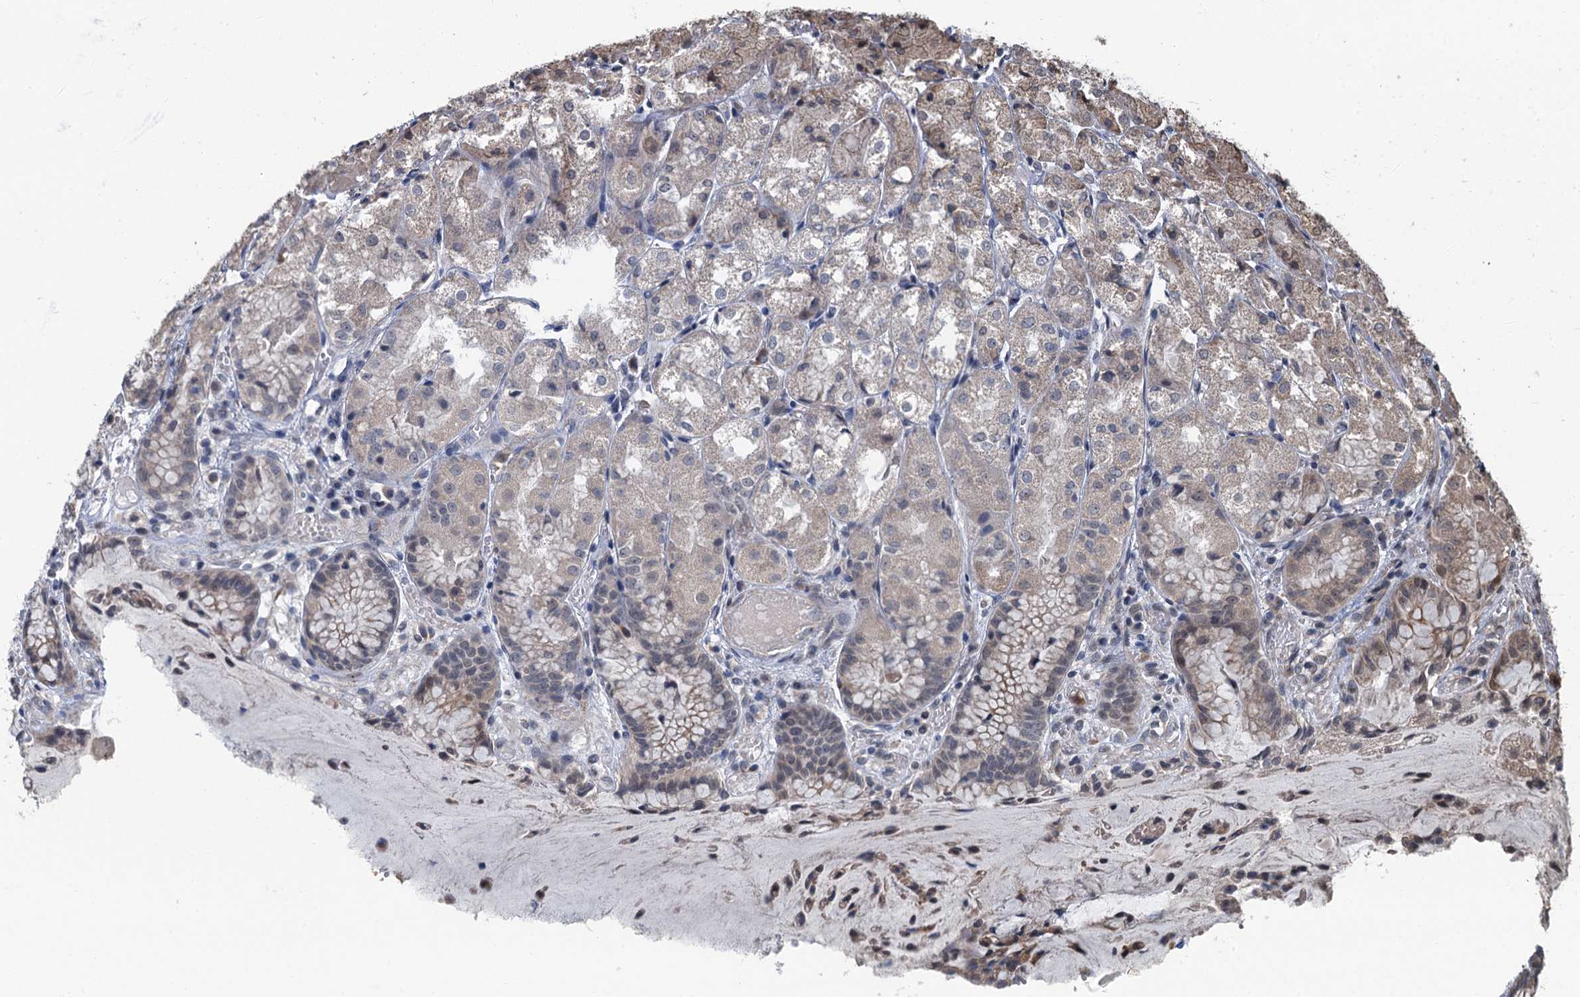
{"staining": {"intensity": "moderate", "quantity": "<25%", "location": "cytoplasmic/membranous,nuclear"}, "tissue": "stomach", "cell_type": "Glandular cells", "image_type": "normal", "snomed": [{"axis": "morphology", "description": "Normal tissue, NOS"}, {"axis": "topography", "description": "Stomach, upper"}], "caption": "IHC histopathology image of unremarkable stomach stained for a protein (brown), which demonstrates low levels of moderate cytoplasmic/membranous,nuclear expression in approximately <25% of glandular cells.", "gene": "WHAMM", "patient": {"sex": "male", "age": 72}}